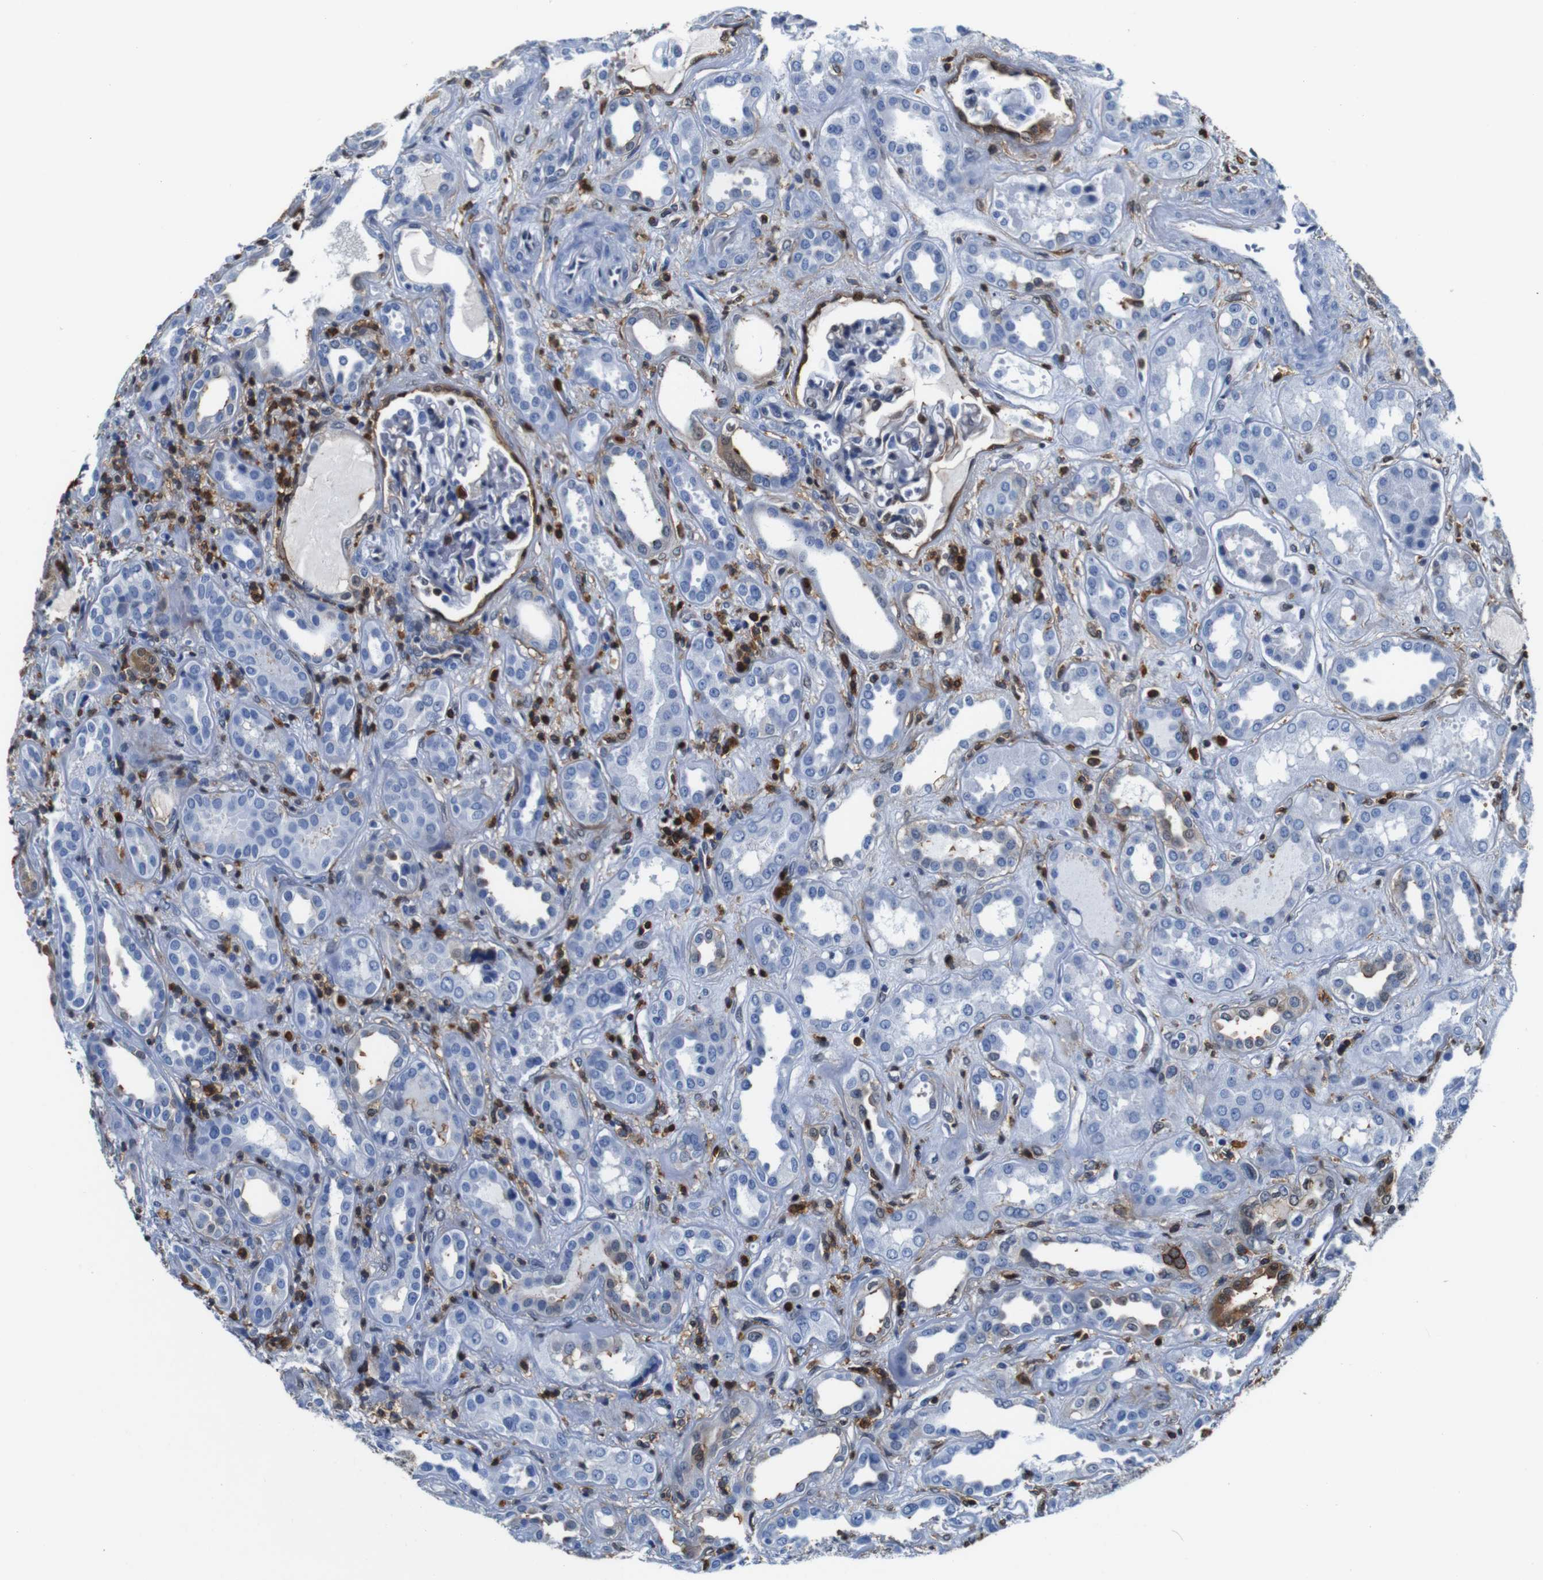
{"staining": {"intensity": "moderate", "quantity": "<25%", "location": "cytoplasmic/membranous"}, "tissue": "kidney", "cell_type": "Cells in glomeruli", "image_type": "normal", "snomed": [{"axis": "morphology", "description": "Normal tissue, NOS"}, {"axis": "topography", "description": "Kidney"}], "caption": "Kidney stained with immunohistochemistry (IHC) shows moderate cytoplasmic/membranous positivity in approximately <25% of cells in glomeruli.", "gene": "ANXA1", "patient": {"sex": "male", "age": 59}}